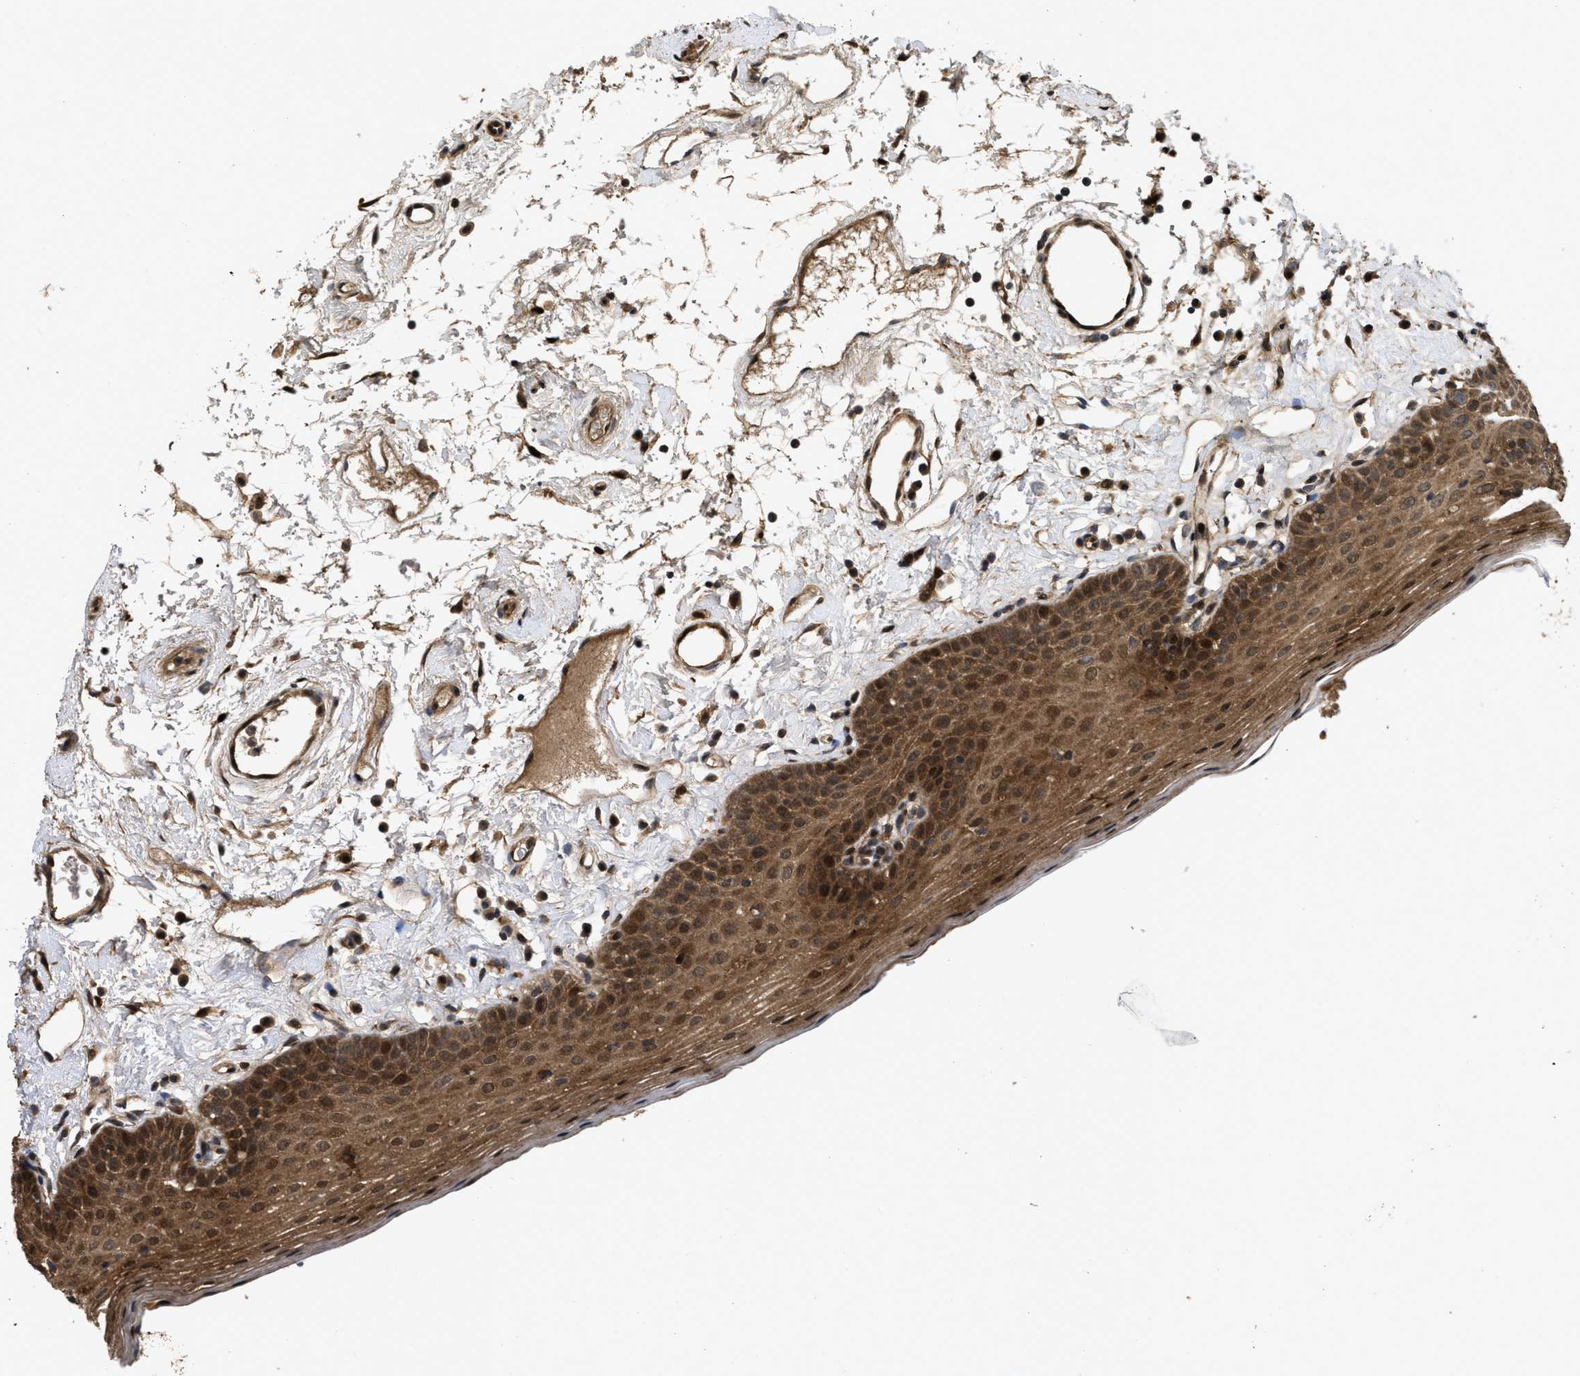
{"staining": {"intensity": "moderate", "quantity": ">75%", "location": "cytoplasmic/membranous,nuclear"}, "tissue": "oral mucosa", "cell_type": "Squamous epithelial cells", "image_type": "normal", "snomed": [{"axis": "morphology", "description": "Normal tissue, NOS"}, {"axis": "topography", "description": "Oral tissue"}], "caption": "Protein expression by immunohistochemistry (IHC) demonstrates moderate cytoplasmic/membranous,nuclear expression in about >75% of squamous epithelial cells in benign oral mucosa. (DAB (3,3'-diaminobenzidine) IHC with brightfield microscopy, high magnification).", "gene": "CBR3", "patient": {"sex": "male", "age": 66}}